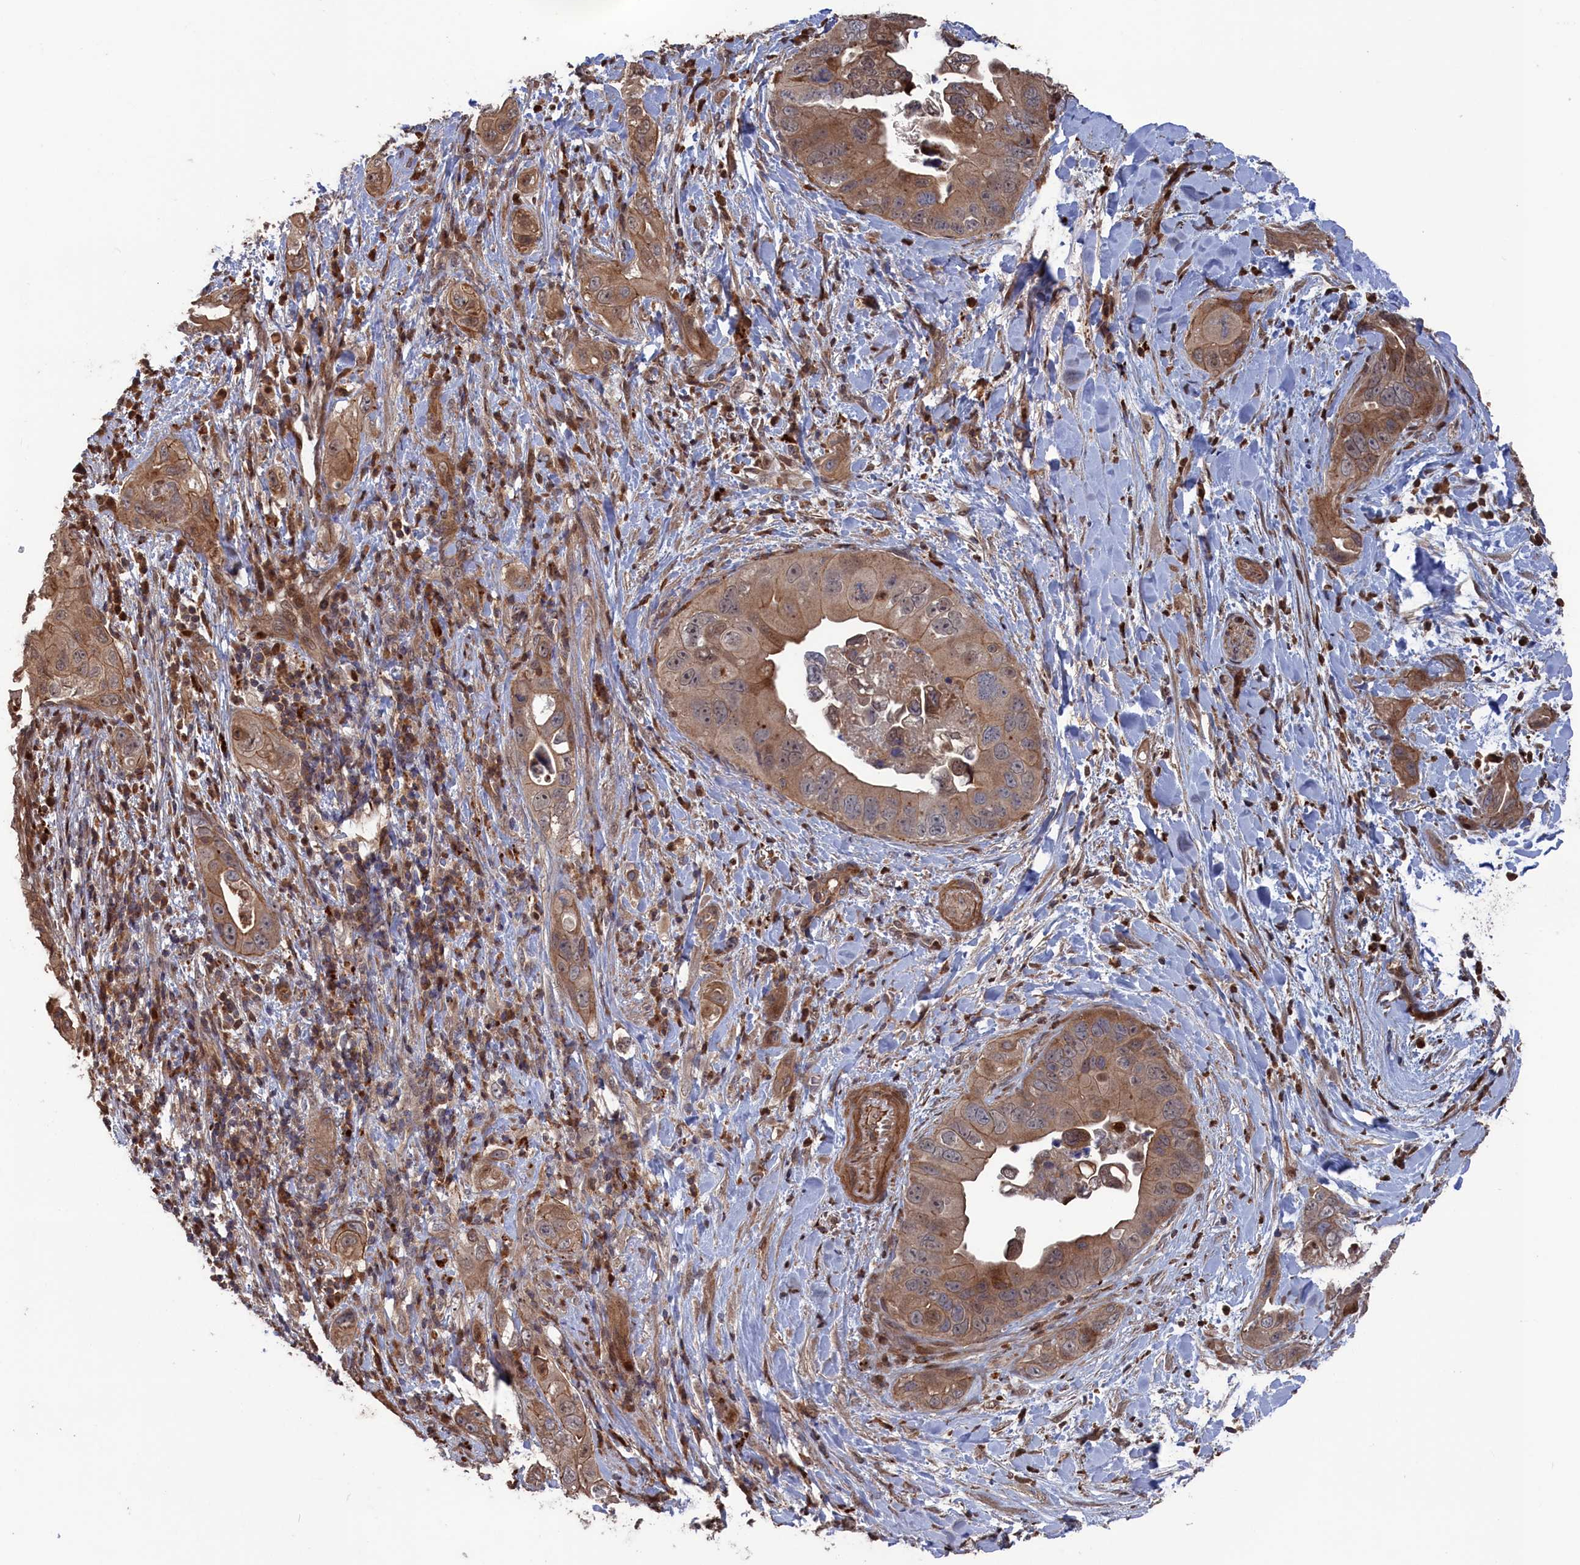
{"staining": {"intensity": "moderate", "quantity": "25%-75%", "location": "cytoplasmic/membranous,nuclear"}, "tissue": "pancreatic cancer", "cell_type": "Tumor cells", "image_type": "cancer", "snomed": [{"axis": "morphology", "description": "Adenocarcinoma, NOS"}, {"axis": "topography", "description": "Pancreas"}], "caption": "Human pancreatic cancer stained for a protein (brown) demonstrates moderate cytoplasmic/membranous and nuclear positive expression in about 25%-75% of tumor cells.", "gene": "PLA2G15", "patient": {"sex": "female", "age": 78}}